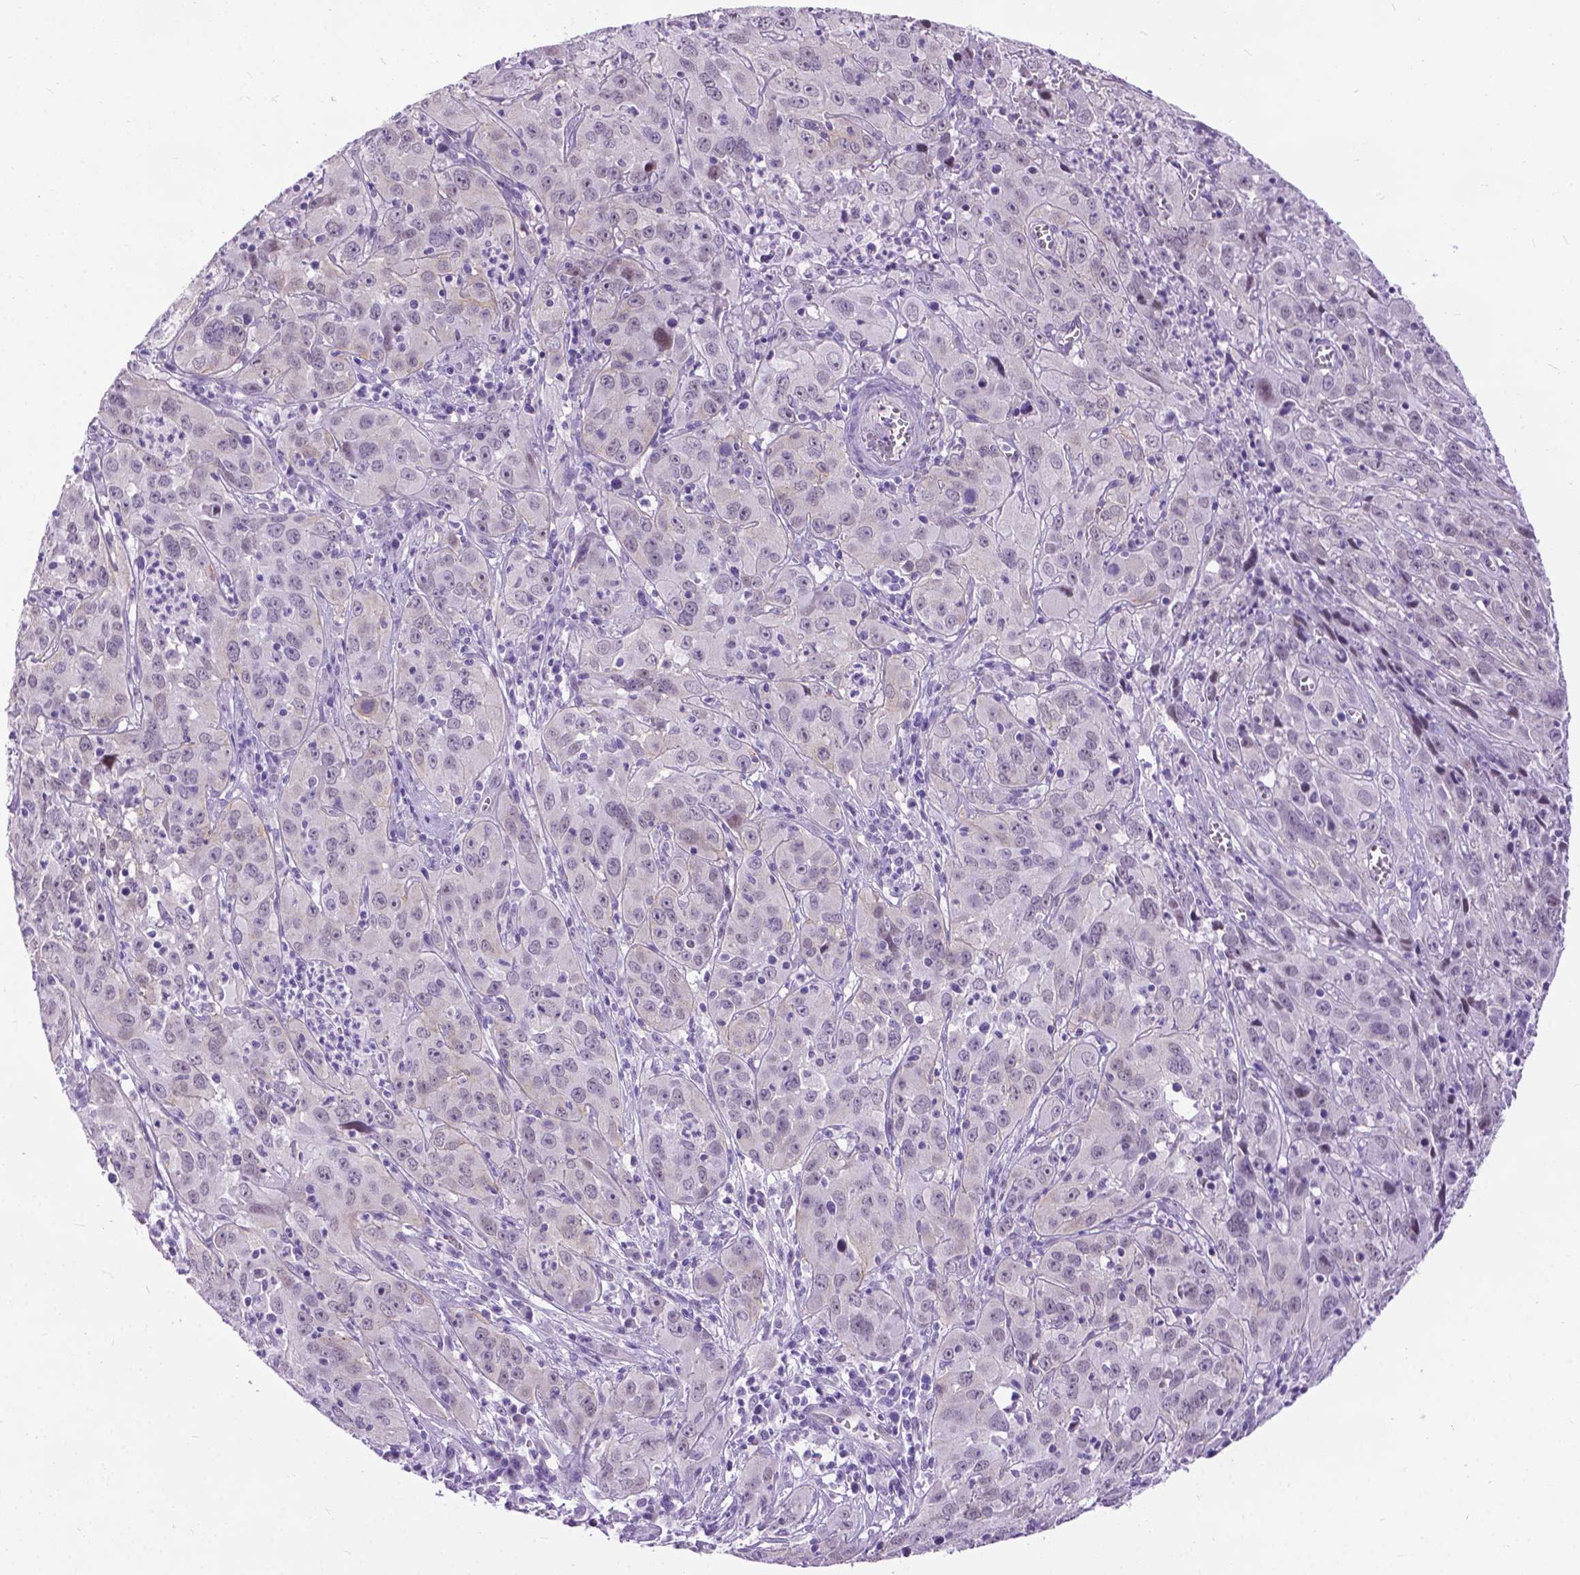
{"staining": {"intensity": "negative", "quantity": "none", "location": "none"}, "tissue": "cervical cancer", "cell_type": "Tumor cells", "image_type": "cancer", "snomed": [{"axis": "morphology", "description": "Squamous cell carcinoma, NOS"}, {"axis": "topography", "description": "Cervix"}], "caption": "Immunohistochemistry histopathology image of cervical cancer (squamous cell carcinoma) stained for a protein (brown), which displays no expression in tumor cells.", "gene": "PROB1", "patient": {"sex": "female", "age": 32}}